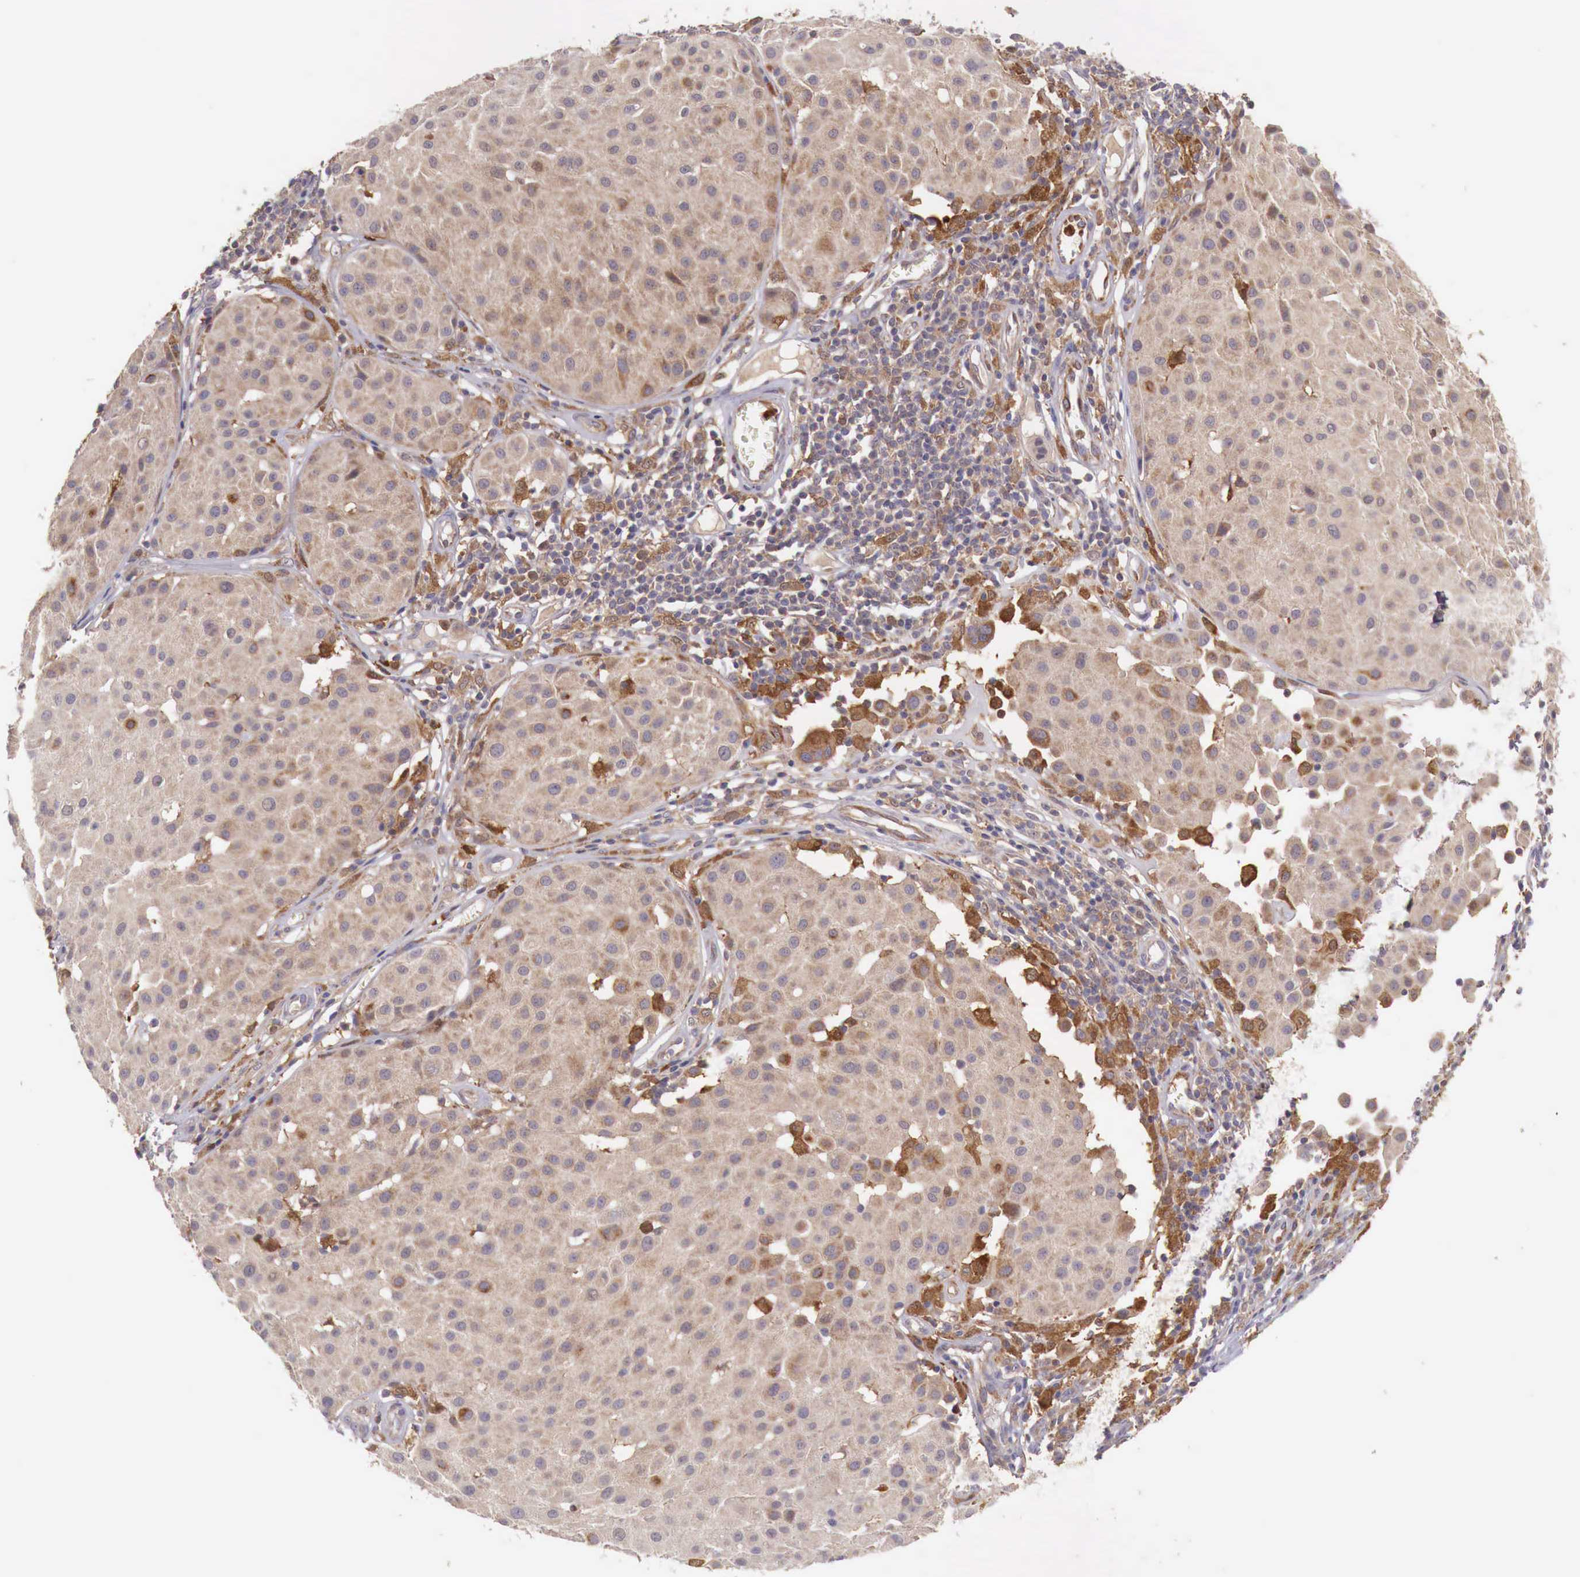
{"staining": {"intensity": "weak", "quantity": ">75%", "location": "cytoplasmic/membranous"}, "tissue": "melanoma", "cell_type": "Tumor cells", "image_type": "cancer", "snomed": [{"axis": "morphology", "description": "Malignant melanoma, NOS"}, {"axis": "topography", "description": "Skin"}], "caption": "IHC of human melanoma exhibits low levels of weak cytoplasmic/membranous expression in approximately >75% of tumor cells. The staining was performed using DAB (3,3'-diaminobenzidine), with brown indicating positive protein expression. Nuclei are stained blue with hematoxylin.", "gene": "GAB2", "patient": {"sex": "male", "age": 36}}